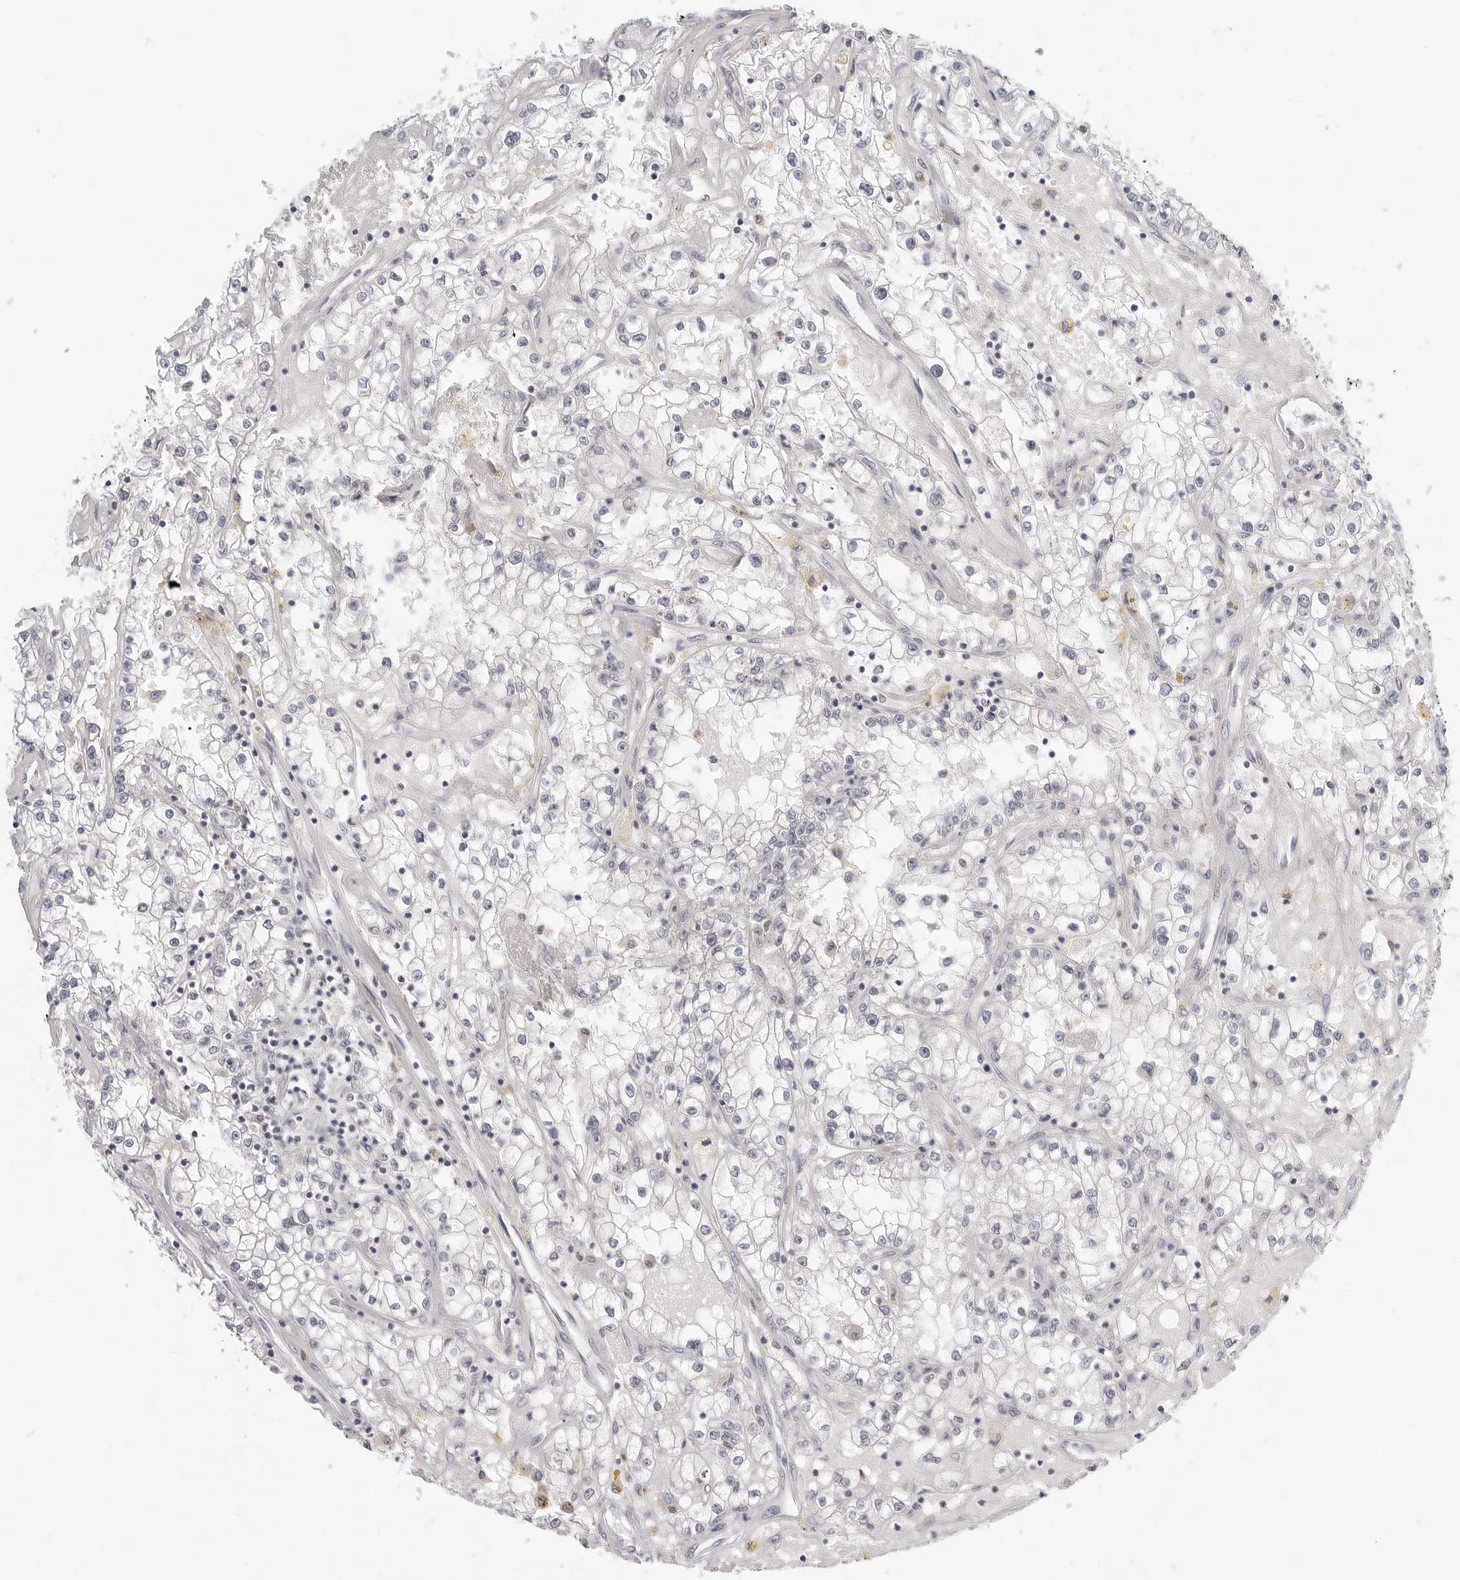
{"staining": {"intensity": "negative", "quantity": "none", "location": "none"}, "tissue": "renal cancer", "cell_type": "Tumor cells", "image_type": "cancer", "snomed": [{"axis": "morphology", "description": "Adenocarcinoma, NOS"}, {"axis": "topography", "description": "Kidney"}], "caption": "Immunohistochemical staining of renal cancer (adenocarcinoma) displays no significant expression in tumor cells. (Stains: DAB (3,3'-diaminobenzidine) IHC with hematoxylin counter stain, Microscopy: brightfield microscopy at high magnification).", "gene": "WRAP53", "patient": {"sex": "male", "age": 56}}